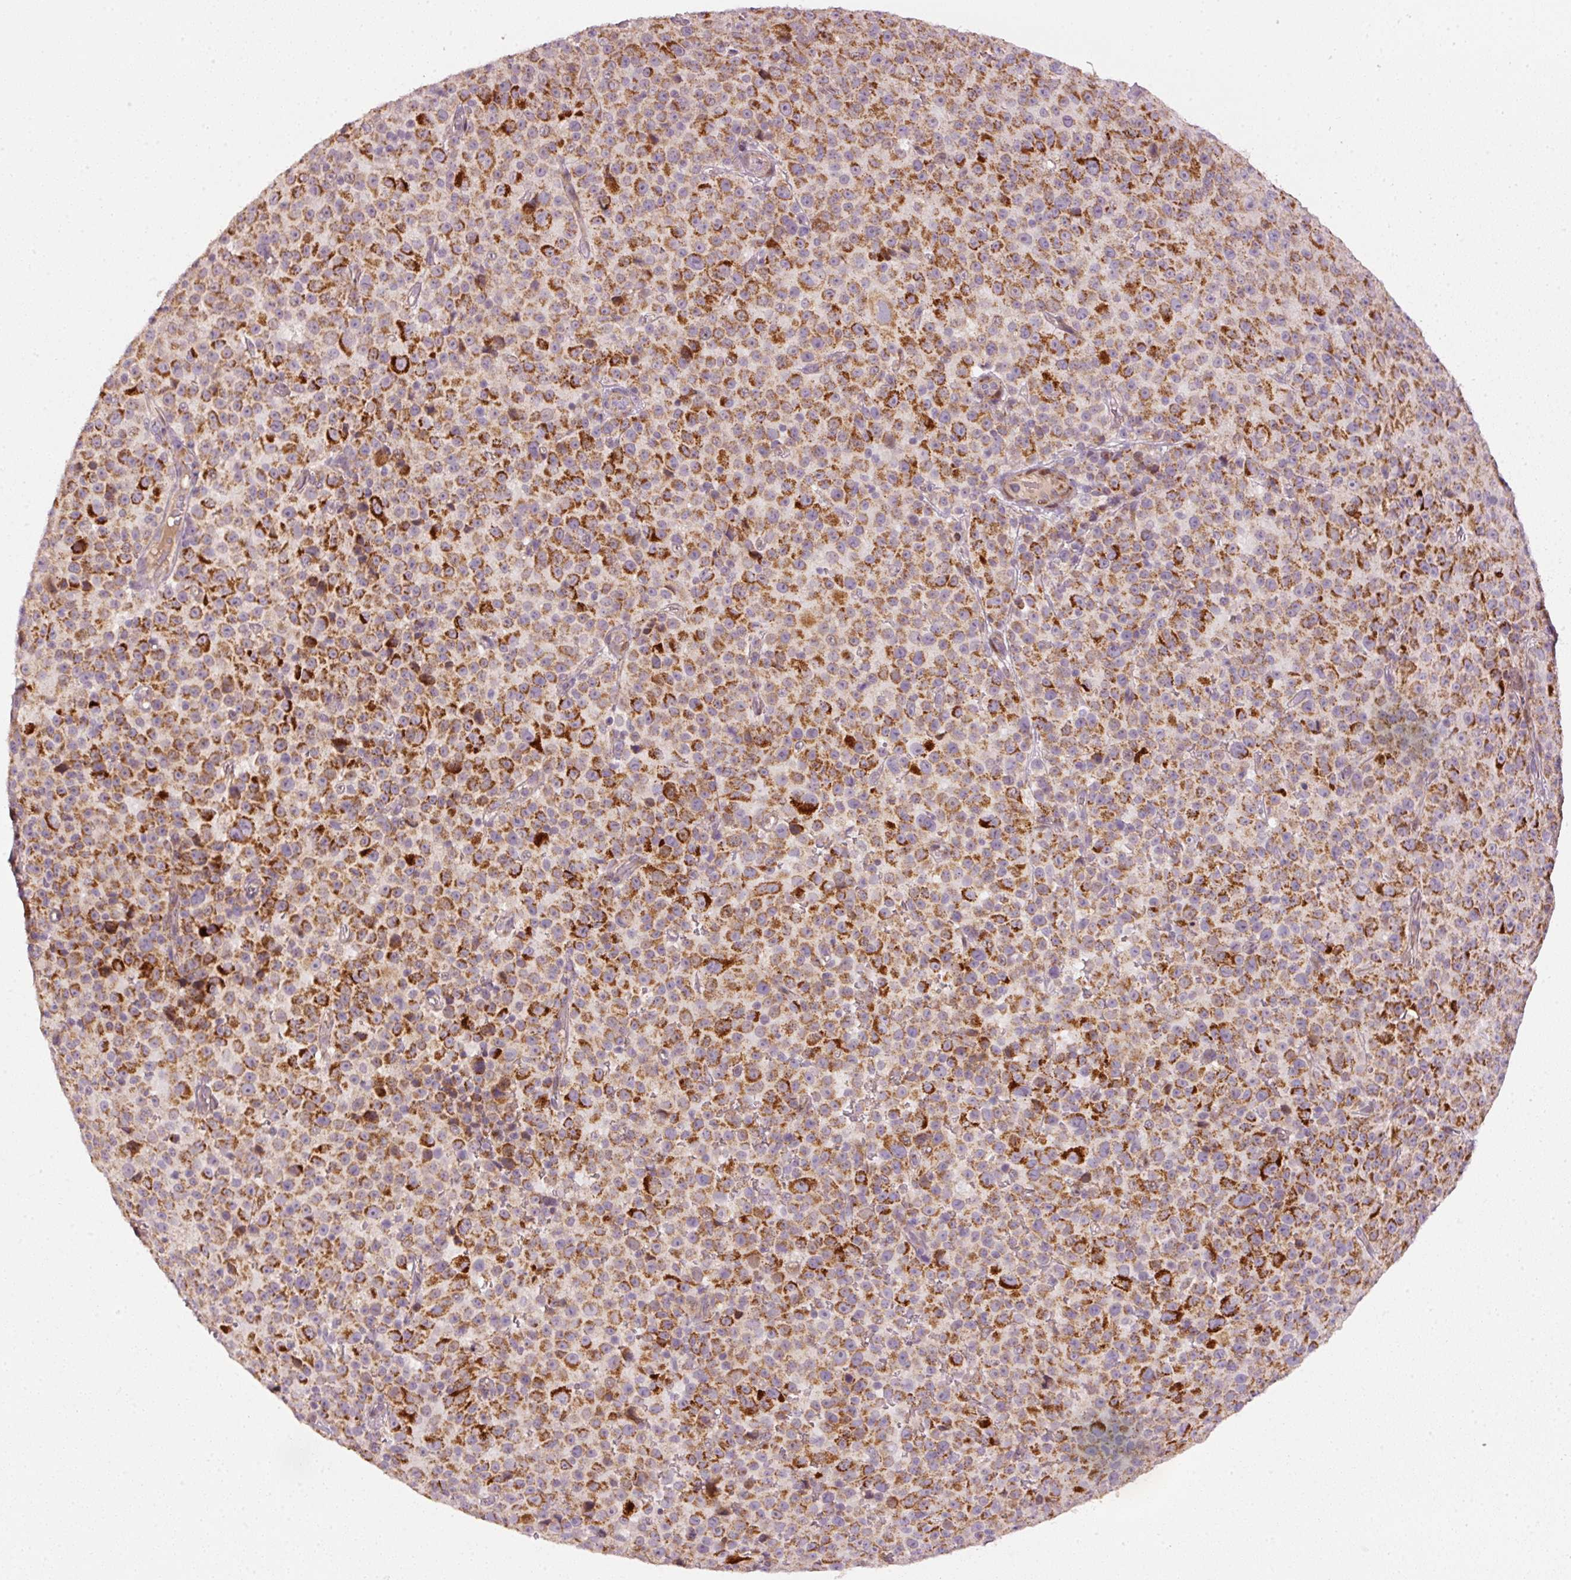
{"staining": {"intensity": "strong", "quantity": ">75%", "location": "cytoplasmic/membranous"}, "tissue": "melanoma", "cell_type": "Tumor cells", "image_type": "cancer", "snomed": [{"axis": "morphology", "description": "Malignant melanoma, Metastatic site"}, {"axis": "topography", "description": "Skin"}, {"axis": "topography", "description": "Lymph node"}], "caption": "The micrograph displays staining of malignant melanoma (metastatic site), revealing strong cytoplasmic/membranous protein expression (brown color) within tumor cells. The staining was performed using DAB to visualize the protein expression in brown, while the nuclei were stained in blue with hematoxylin (Magnification: 20x).", "gene": "TOB2", "patient": {"sex": "male", "age": 66}}